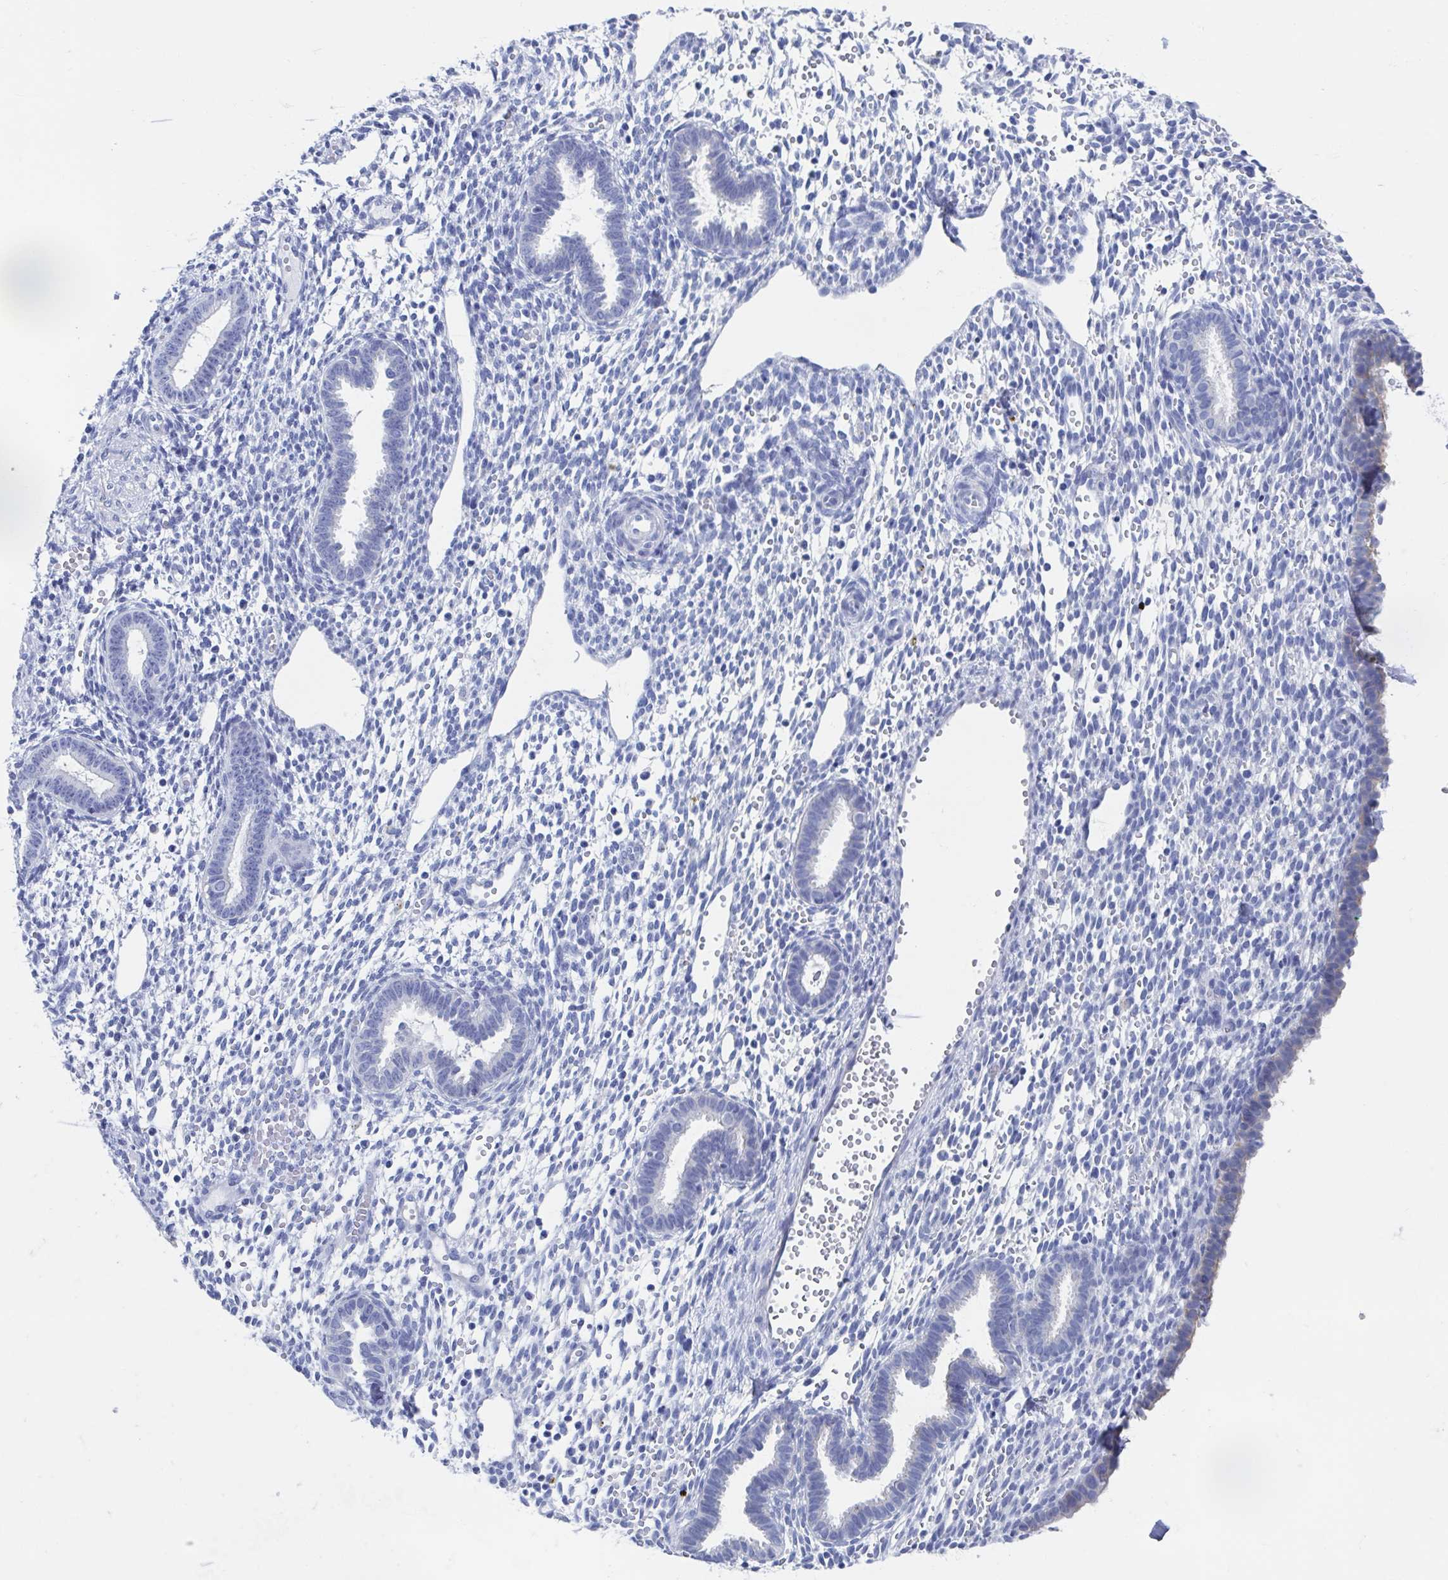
{"staining": {"intensity": "negative", "quantity": "none", "location": "none"}, "tissue": "endometrium", "cell_type": "Cells in endometrial stroma", "image_type": "normal", "snomed": [{"axis": "morphology", "description": "Normal tissue, NOS"}, {"axis": "topography", "description": "Endometrium"}], "caption": "This is an IHC micrograph of benign endometrium. There is no expression in cells in endometrial stroma.", "gene": "SHCBP1L", "patient": {"sex": "female", "age": 36}}